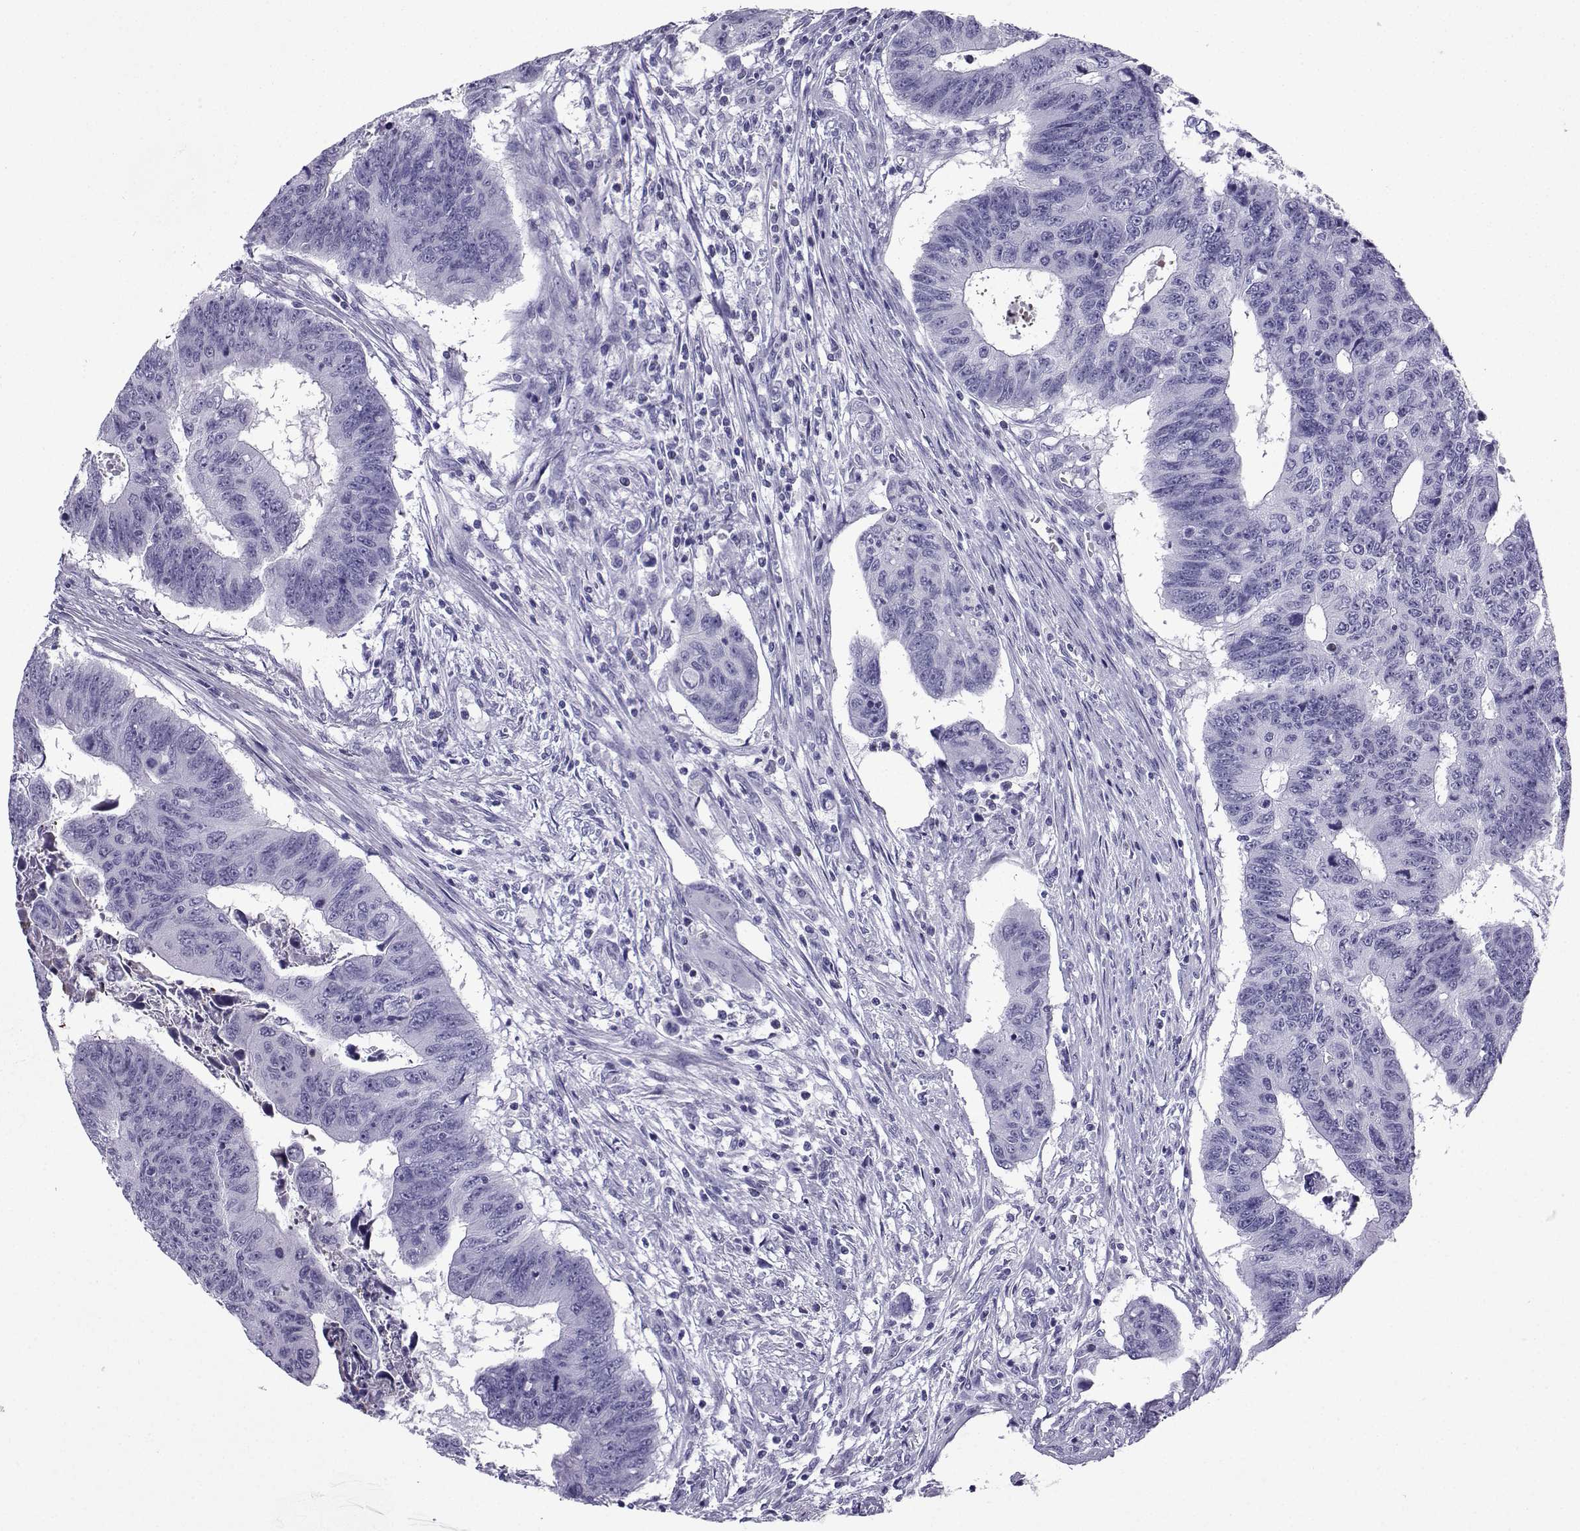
{"staining": {"intensity": "negative", "quantity": "none", "location": "none"}, "tissue": "colorectal cancer", "cell_type": "Tumor cells", "image_type": "cancer", "snomed": [{"axis": "morphology", "description": "Adenocarcinoma, NOS"}, {"axis": "topography", "description": "Rectum"}], "caption": "Adenocarcinoma (colorectal) stained for a protein using IHC shows no positivity tumor cells.", "gene": "SLC18A2", "patient": {"sex": "female", "age": 85}}